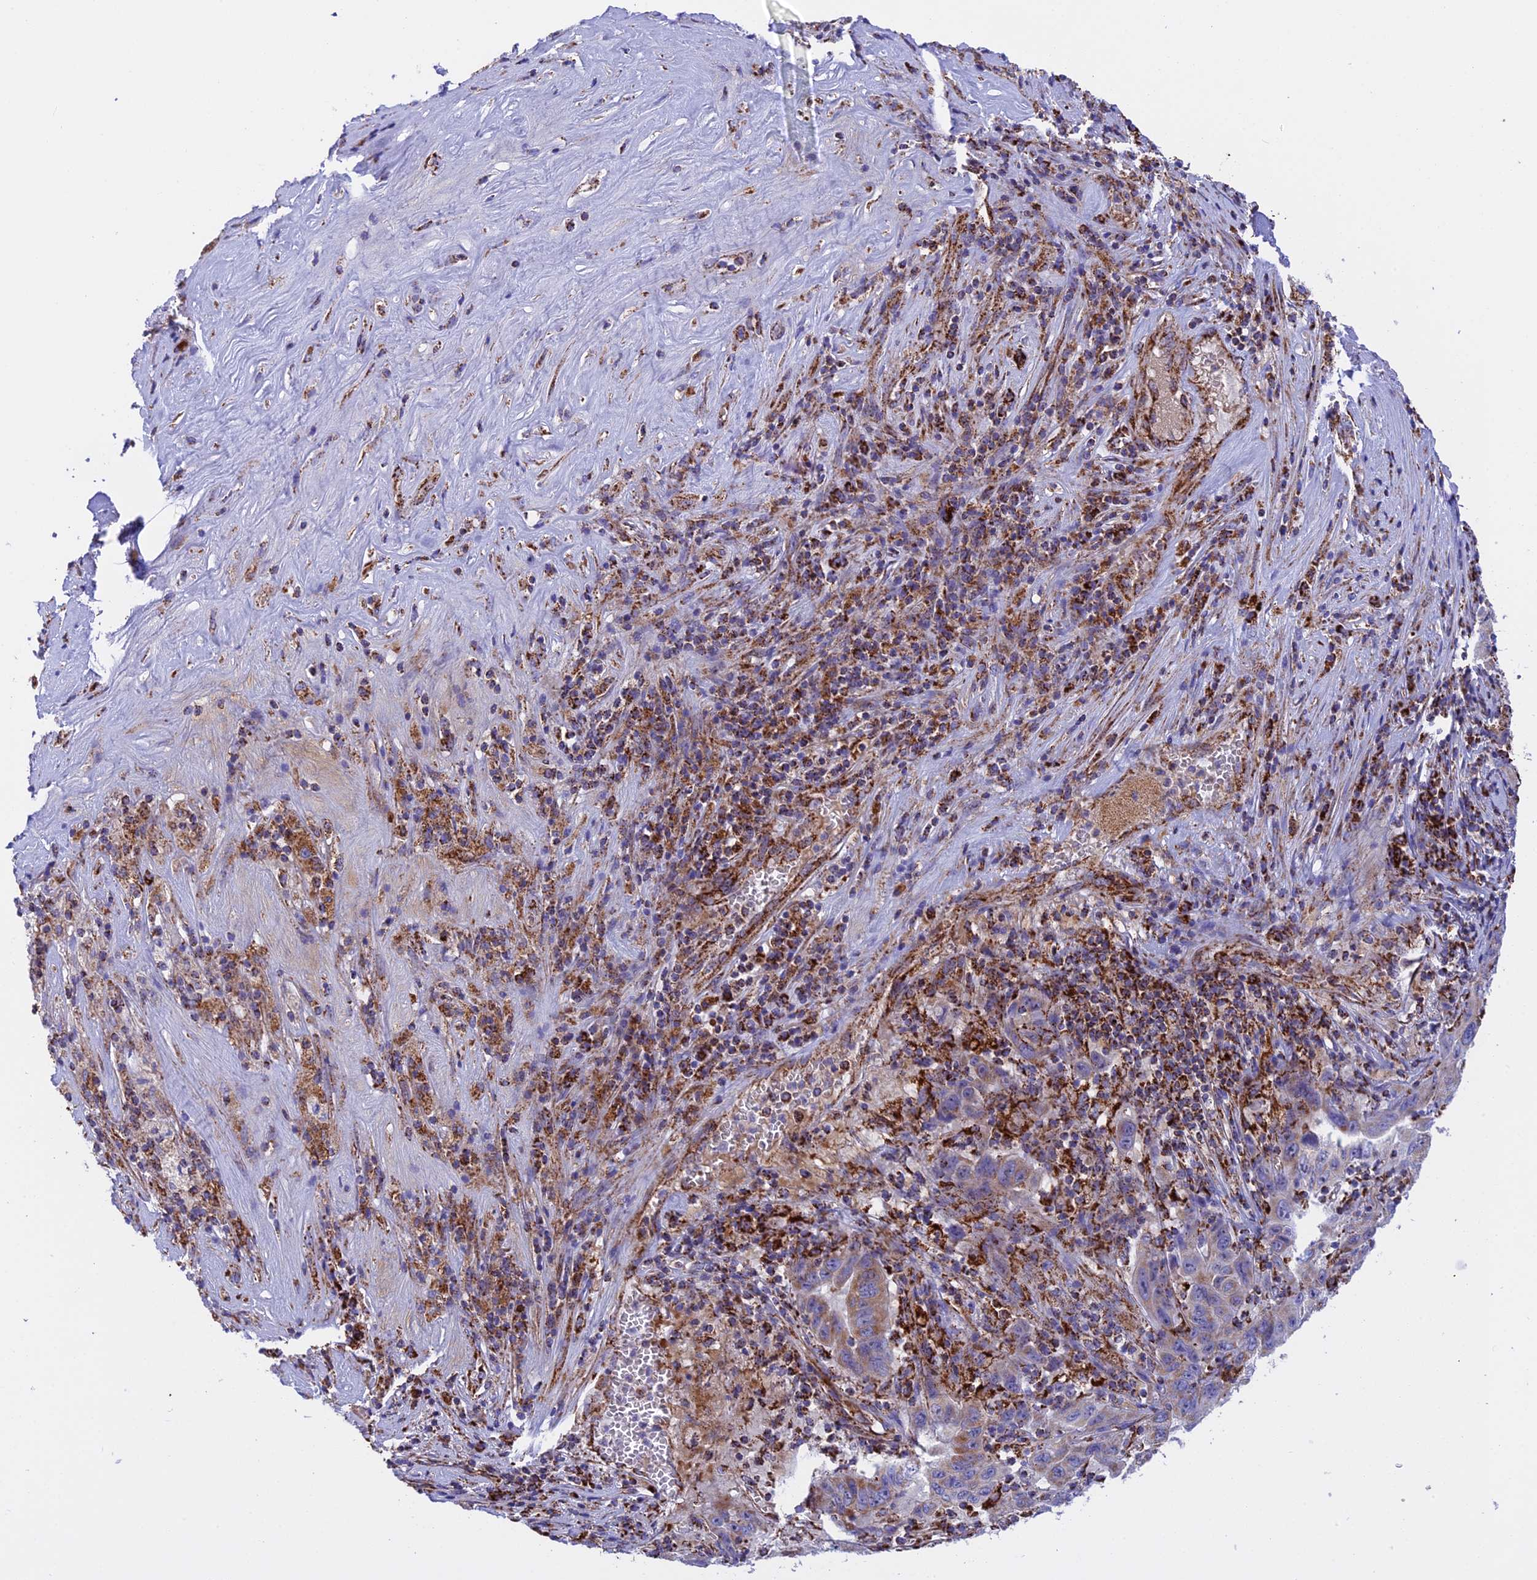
{"staining": {"intensity": "moderate", "quantity": "<25%", "location": "cytoplasmic/membranous"}, "tissue": "pancreatic cancer", "cell_type": "Tumor cells", "image_type": "cancer", "snomed": [{"axis": "morphology", "description": "Adenocarcinoma, NOS"}, {"axis": "topography", "description": "Pancreas"}], "caption": "Immunohistochemical staining of pancreatic cancer reveals low levels of moderate cytoplasmic/membranous protein expression in approximately <25% of tumor cells. (IHC, brightfield microscopy, high magnification).", "gene": "UQCRB", "patient": {"sex": "male", "age": 63}}